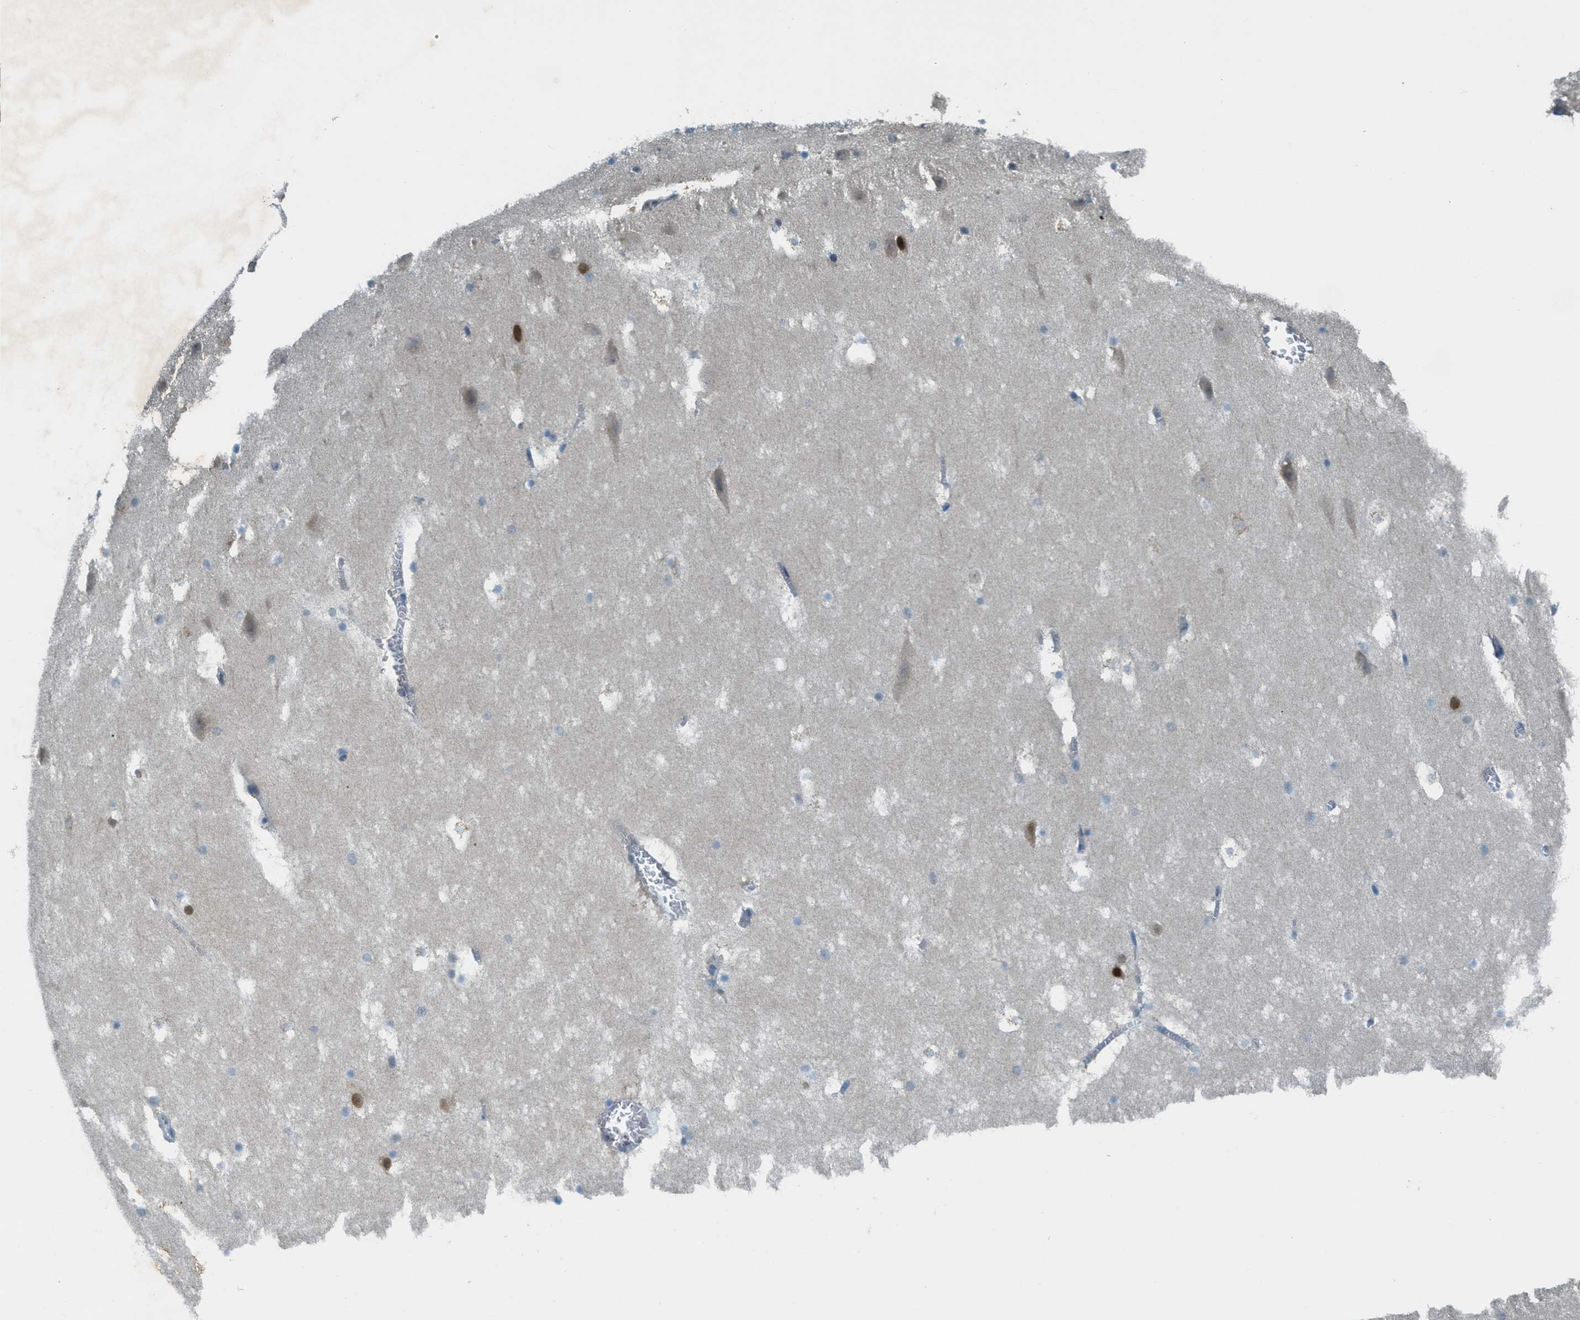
{"staining": {"intensity": "weak", "quantity": "<25%", "location": "cytoplasmic/membranous"}, "tissue": "hippocampus", "cell_type": "Glial cells", "image_type": "normal", "snomed": [{"axis": "morphology", "description": "Normal tissue, NOS"}, {"axis": "topography", "description": "Hippocampus"}], "caption": "High power microscopy photomicrograph of an immunohistochemistry image of normal hippocampus, revealing no significant expression in glial cells. Nuclei are stained in blue.", "gene": "TCF20", "patient": {"sex": "male", "age": 45}}